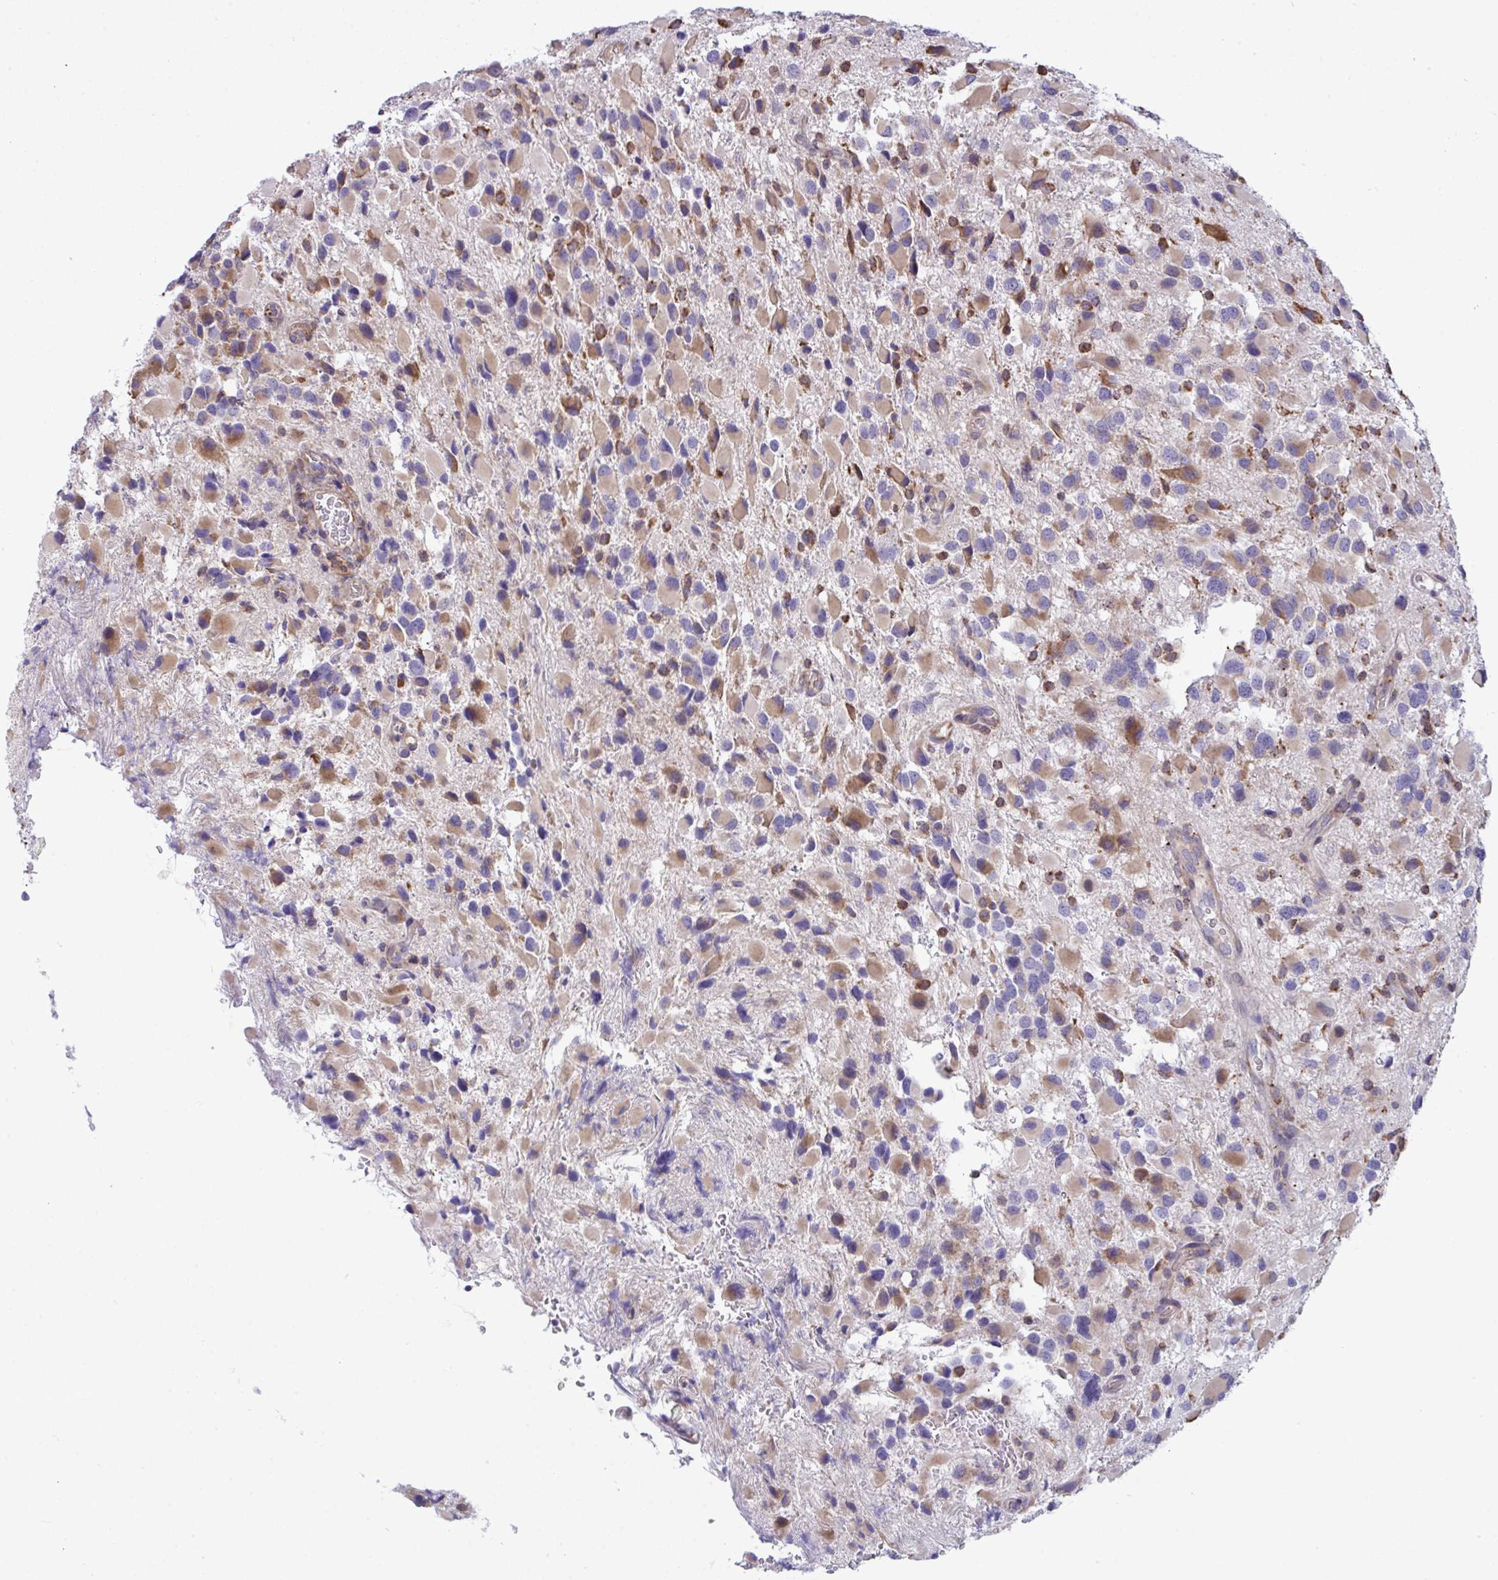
{"staining": {"intensity": "weak", "quantity": "25%-75%", "location": "cytoplasmic/membranous"}, "tissue": "glioma", "cell_type": "Tumor cells", "image_type": "cancer", "snomed": [{"axis": "morphology", "description": "Glioma, malignant, High grade"}, {"axis": "topography", "description": "Brain"}], "caption": "A brown stain labels weak cytoplasmic/membranous positivity of a protein in malignant high-grade glioma tumor cells.", "gene": "MYMK", "patient": {"sex": "female", "age": 40}}